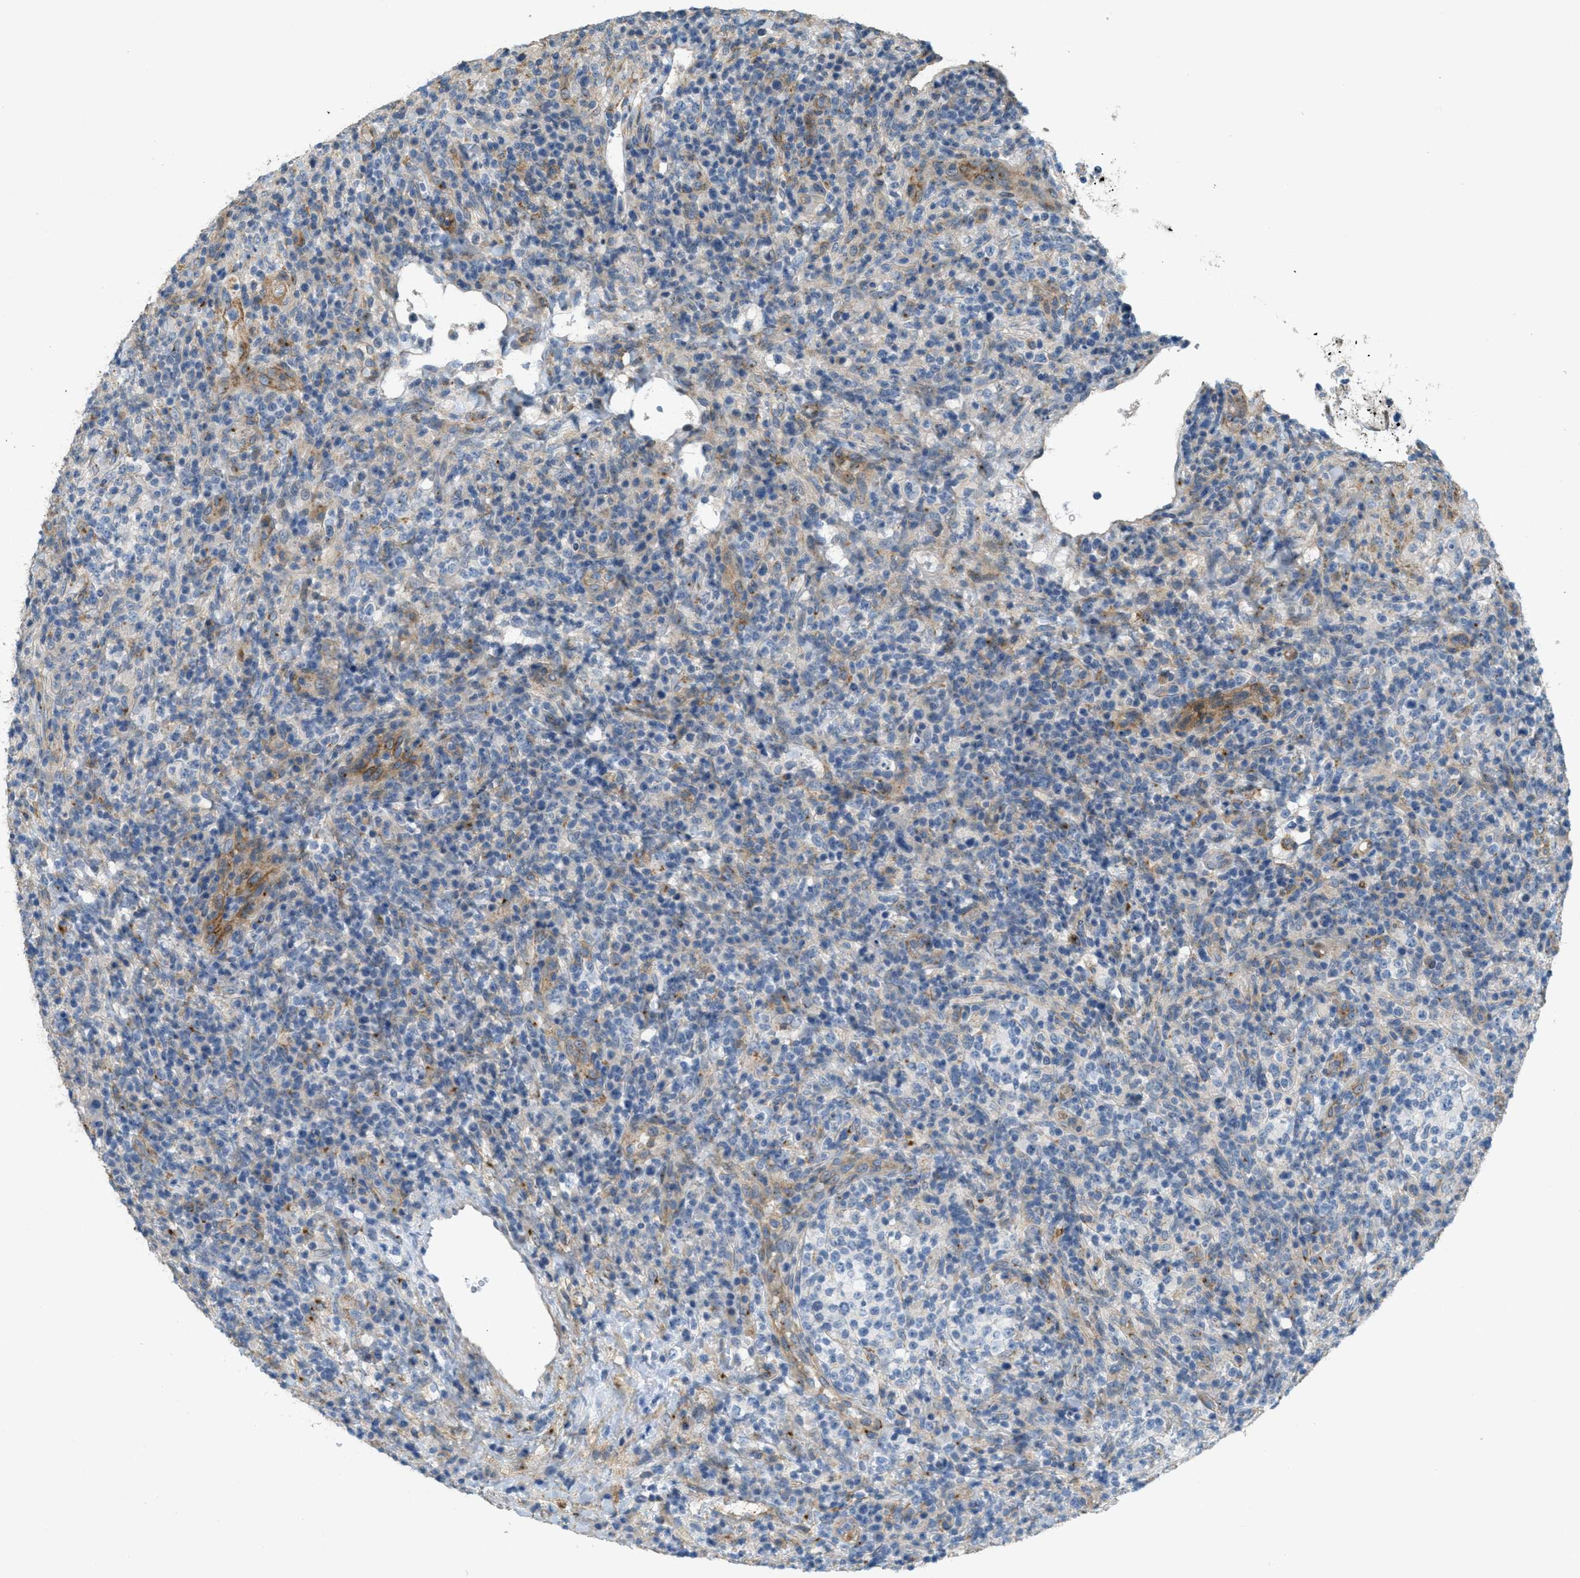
{"staining": {"intensity": "negative", "quantity": "none", "location": "none"}, "tissue": "lymphoma", "cell_type": "Tumor cells", "image_type": "cancer", "snomed": [{"axis": "morphology", "description": "Malignant lymphoma, non-Hodgkin's type, High grade"}, {"axis": "topography", "description": "Lymph node"}], "caption": "Immunohistochemical staining of human high-grade malignant lymphoma, non-Hodgkin's type displays no significant staining in tumor cells.", "gene": "ADCY5", "patient": {"sex": "female", "age": 76}}